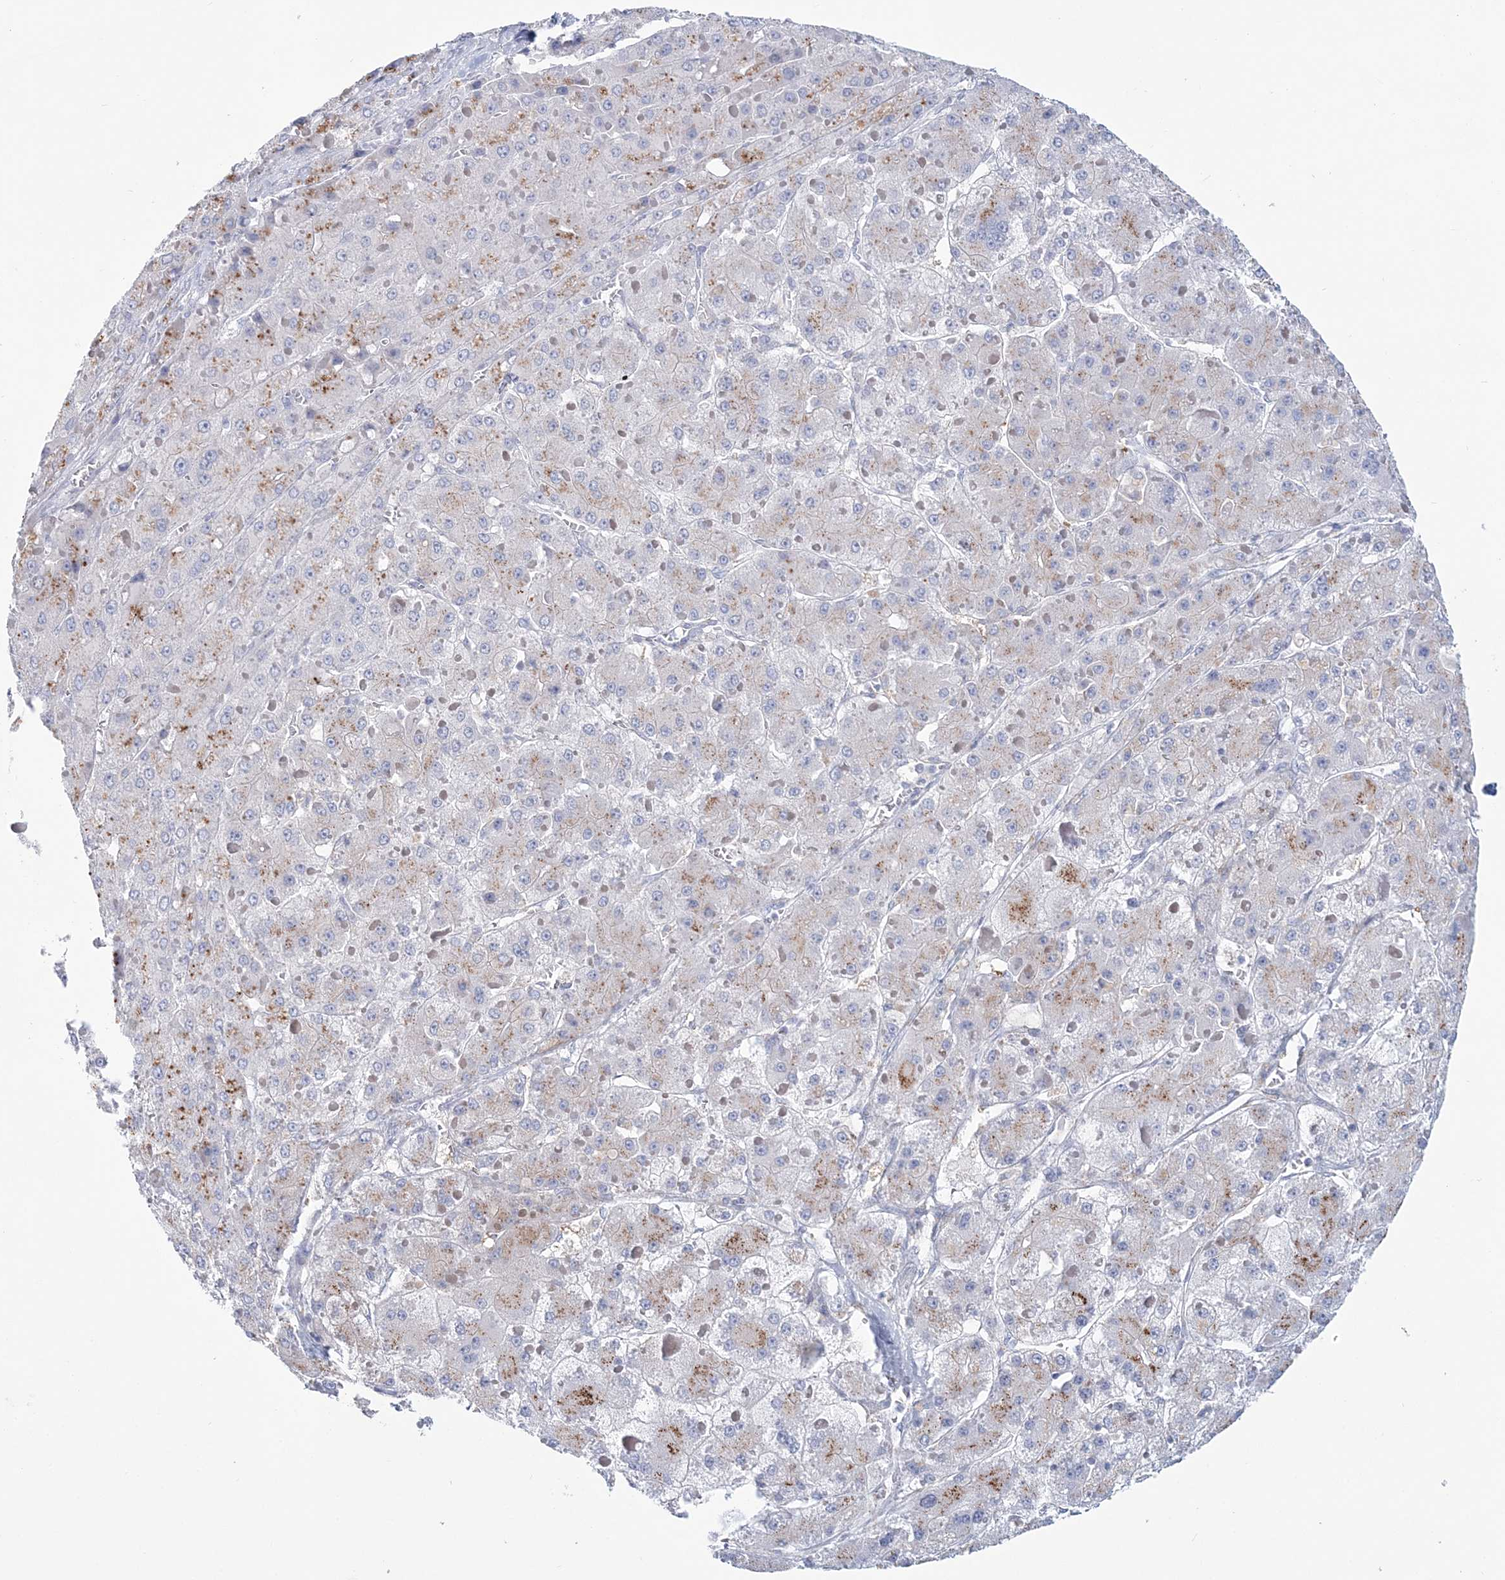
{"staining": {"intensity": "weak", "quantity": "<25%", "location": "cytoplasmic/membranous"}, "tissue": "liver cancer", "cell_type": "Tumor cells", "image_type": "cancer", "snomed": [{"axis": "morphology", "description": "Carcinoma, Hepatocellular, NOS"}, {"axis": "topography", "description": "Liver"}], "caption": "Hepatocellular carcinoma (liver) stained for a protein using IHC exhibits no positivity tumor cells.", "gene": "ADGB", "patient": {"sex": "female", "age": 73}}